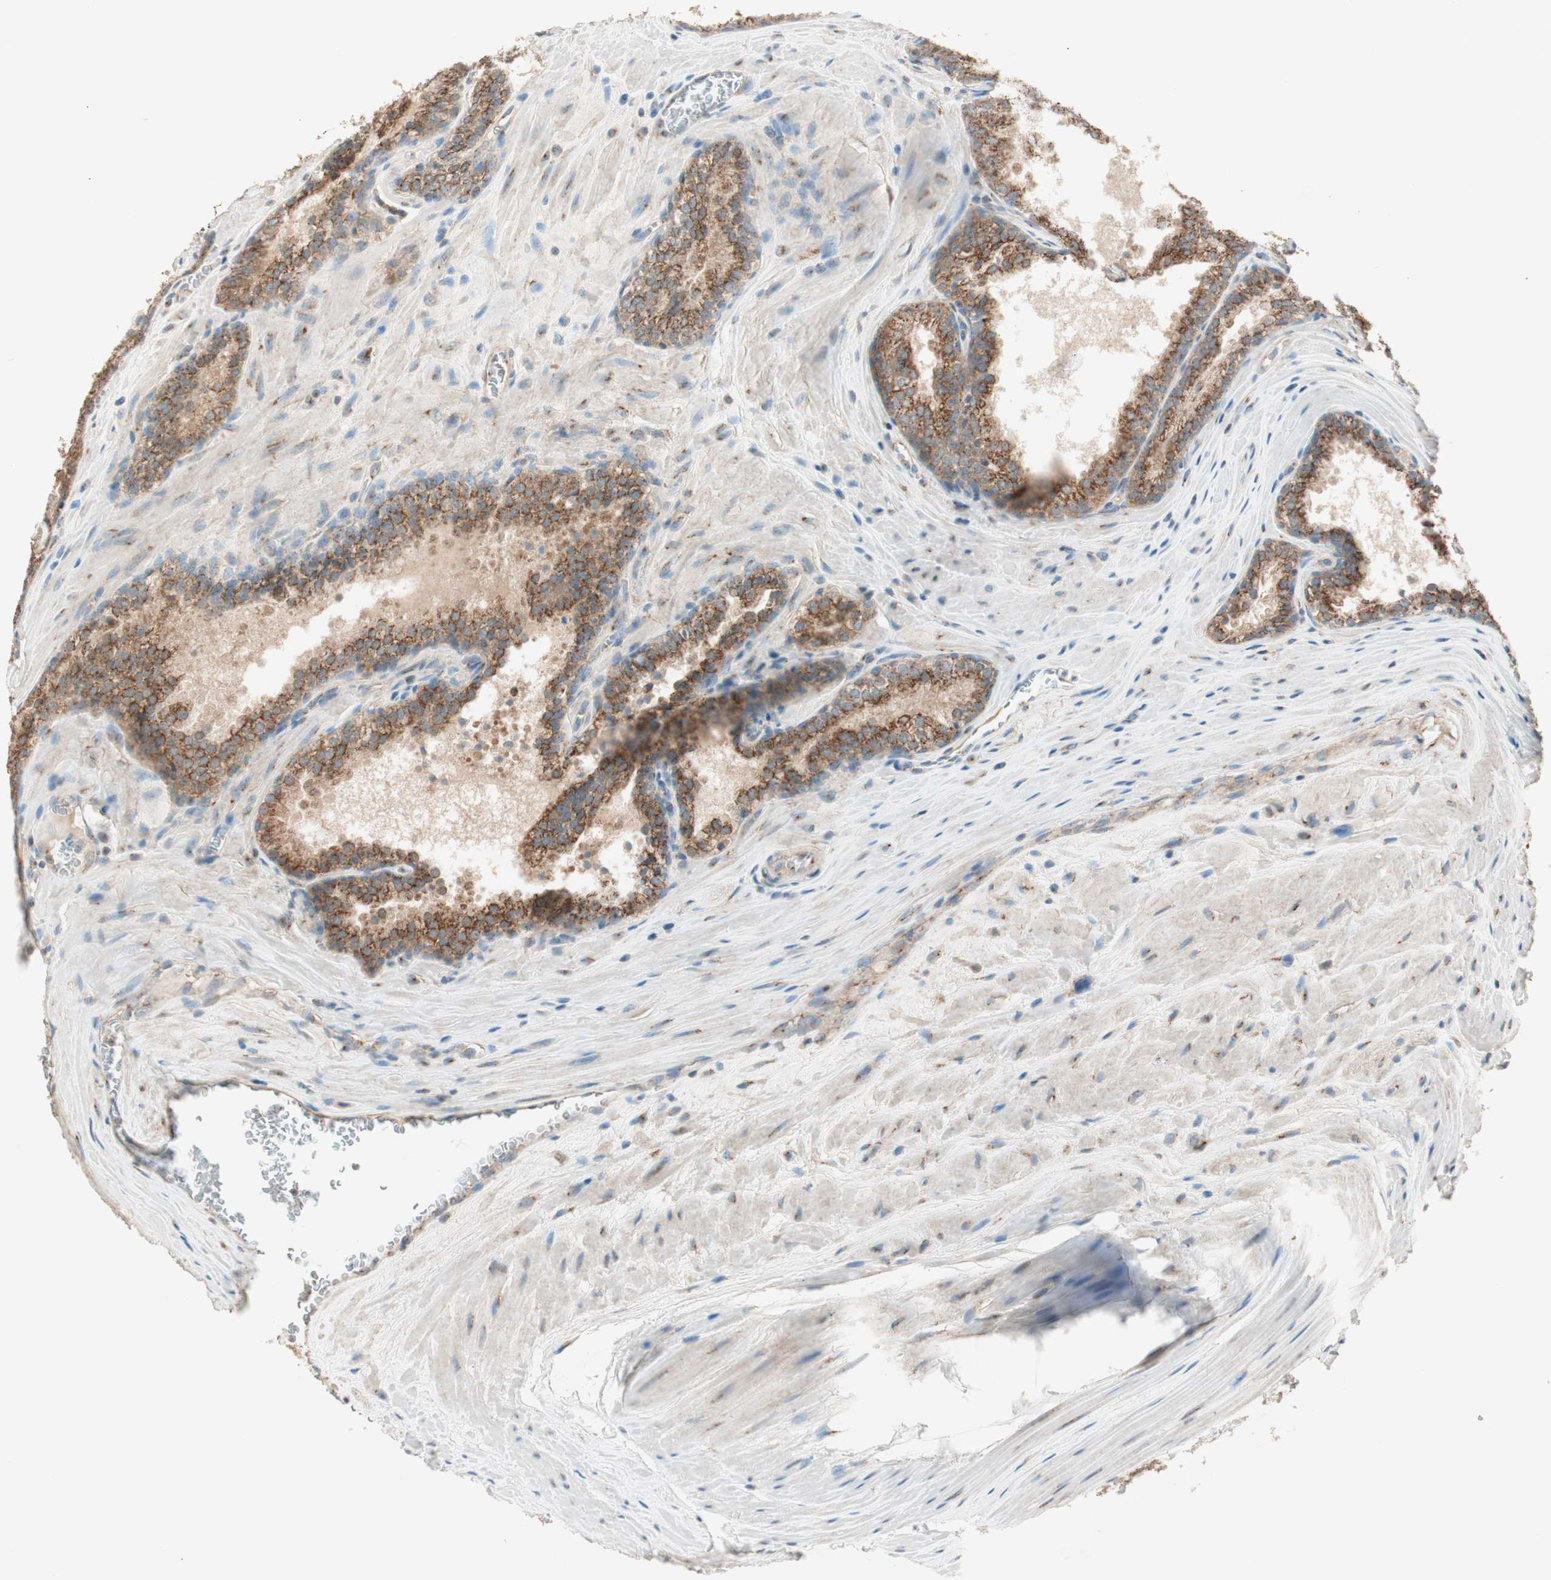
{"staining": {"intensity": "strong", "quantity": ">75%", "location": "cytoplasmic/membranous"}, "tissue": "prostate cancer", "cell_type": "Tumor cells", "image_type": "cancer", "snomed": [{"axis": "morphology", "description": "Adenocarcinoma, Low grade"}, {"axis": "topography", "description": "Prostate"}], "caption": "Protein expression analysis of low-grade adenocarcinoma (prostate) reveals strong cytoplasmic/membranous expression in approximately >75% of tumor cells.", "gene": "SEC16A", "patient": {"sex": "male", "age": 60}}